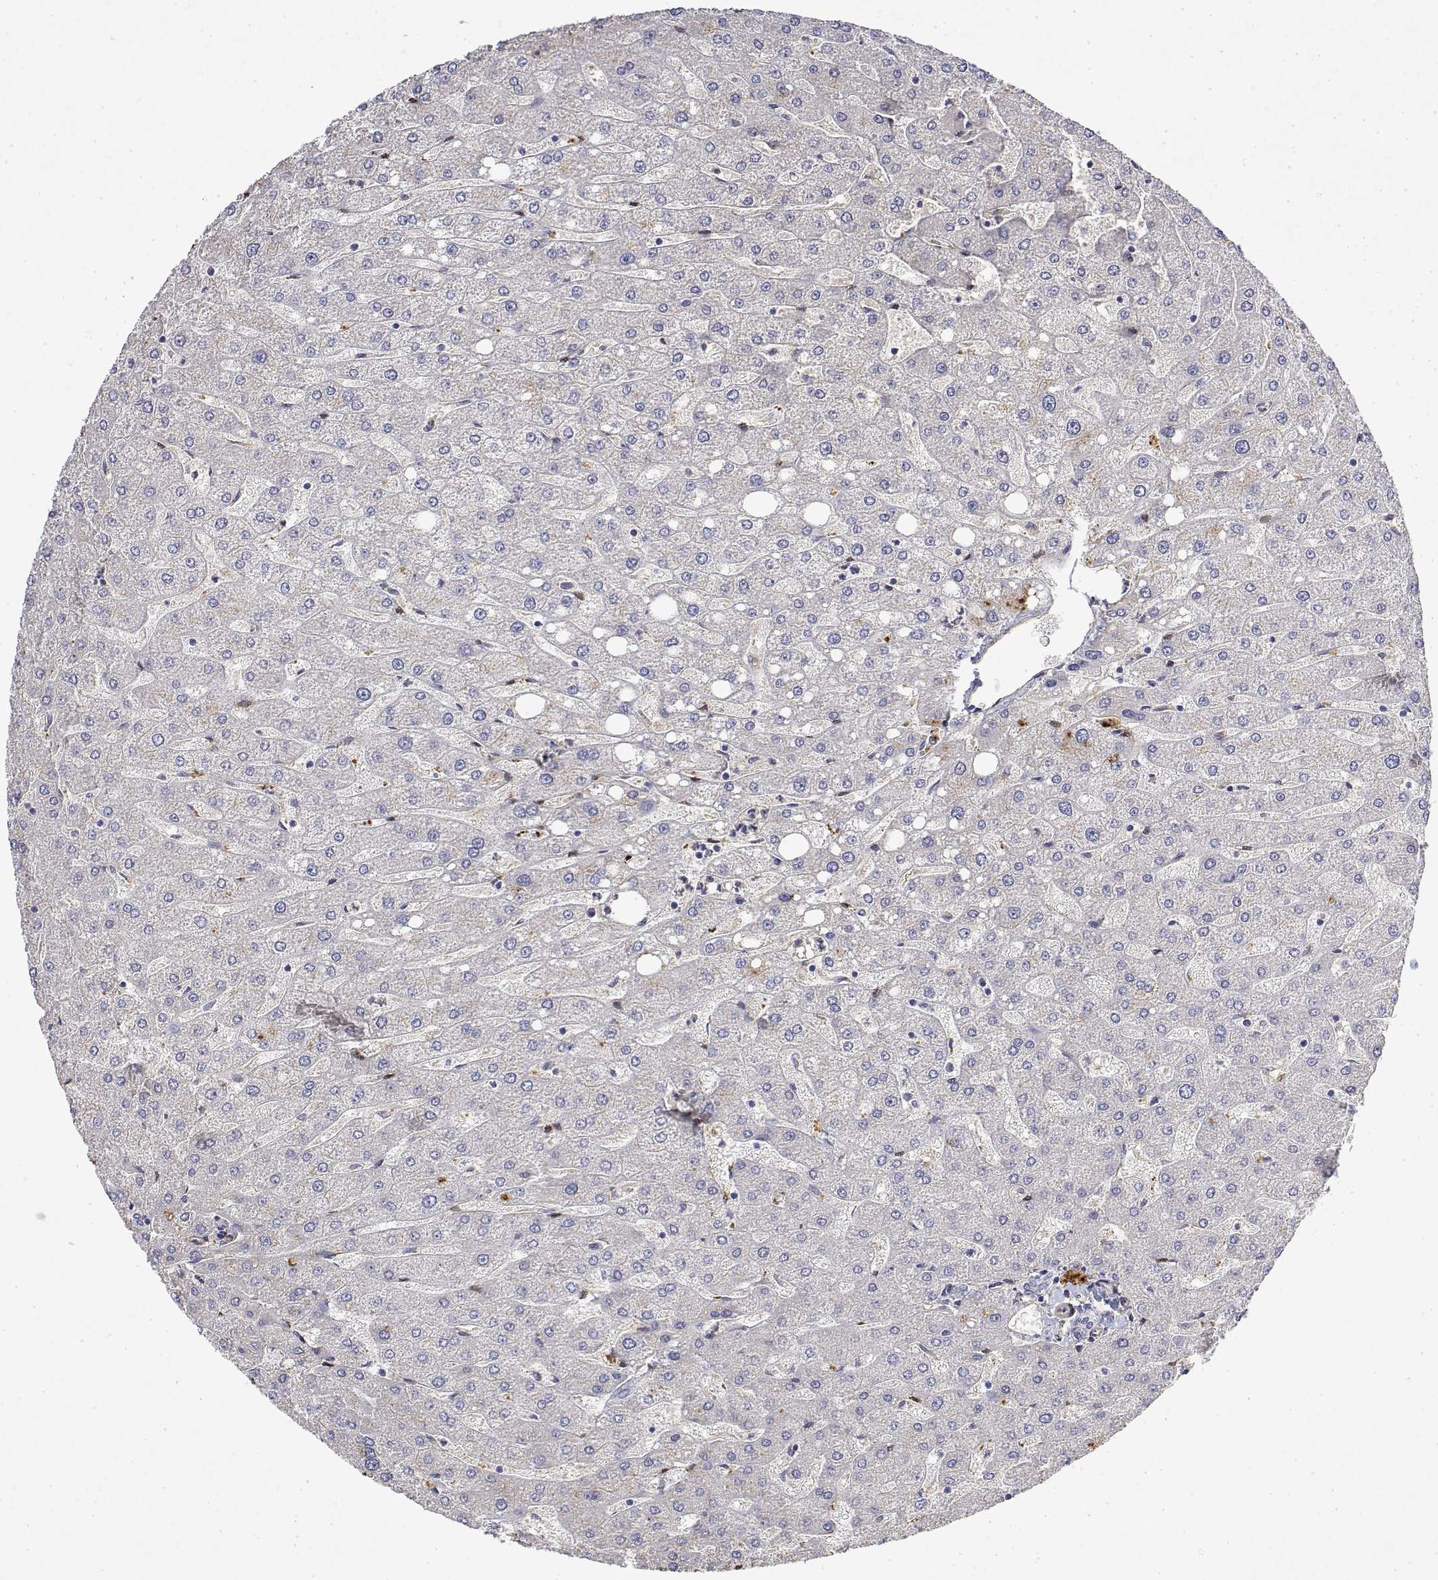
{"staining": {"intensity": "negative", "quantity": "none", "location": "none"}, "tissue": "liver", "cell_type": "Cholangiocytes", "image_type": "normal", "snomed": [{"axis": "morphology", "description": "Normal tissue, NOS"}, {"axis": "topography", "description": "Liver"}], "caption": "Immunohistochemical staining of benign human liver displays no significant expression in cholangiocytes.", "gene": "SOWAHD", "patient": {"sex": "male", "age": 67}}